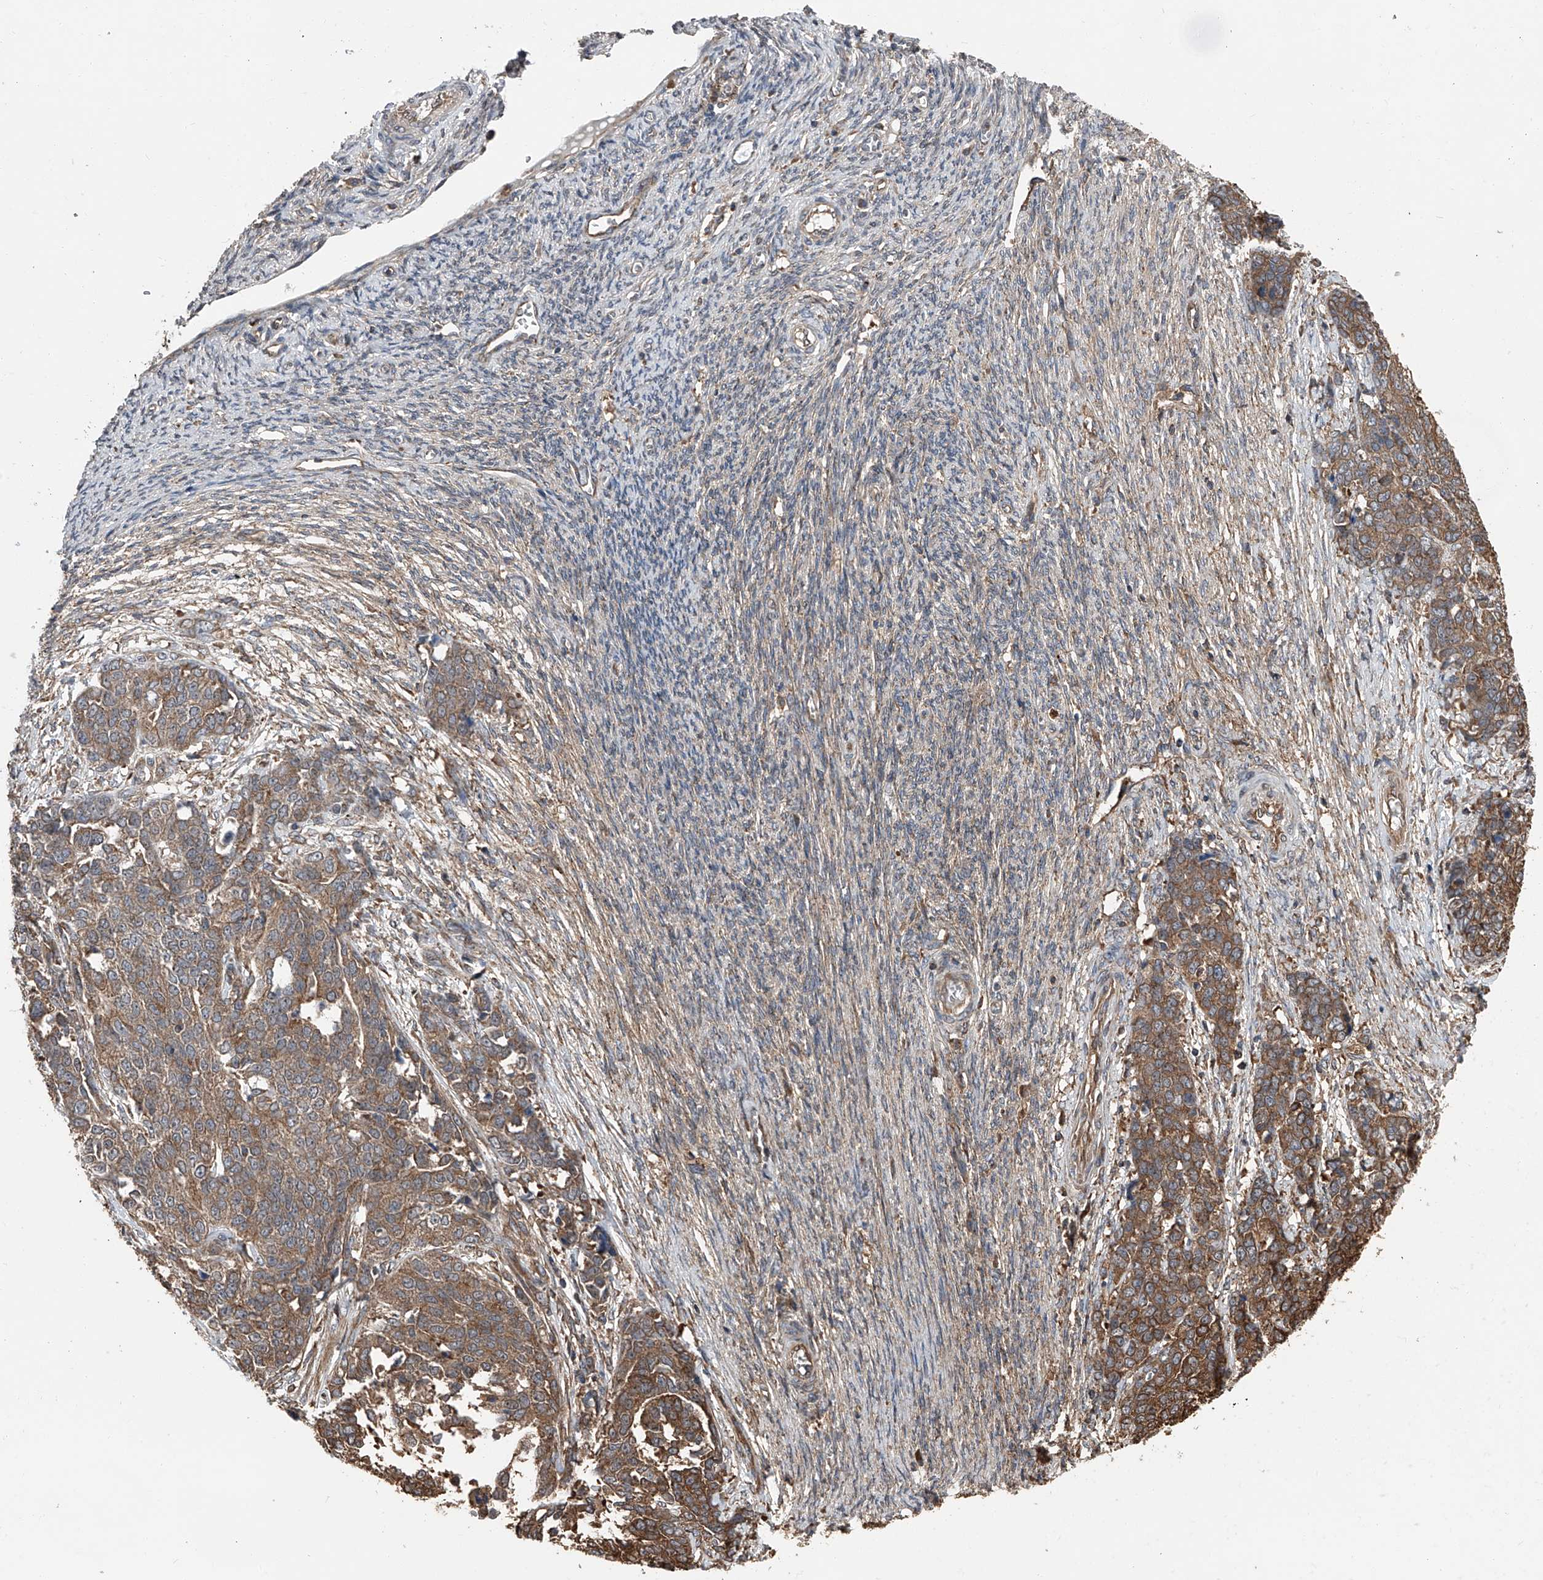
{"staining": {"intensity": "moderate", "quantity": ">75%", "location": "cytoplasmic/membranous"}, "tissue": "ovarian cancer", "cell_type": "Tumor cells", "image_type": "cancer", "snomed": [{"axis": "morphology", "description": "Cystadenocarcinoma, serous, NOS"}, {"axis": "topography", "description": "Ovary"}], "caption": "This photomicrograph reveals IHC staining of ovarian cancer, with medium moderate cytoplasmic/membranous staining in about >75% of tumor cells.", "gene": "KCNJ2", "patient": {"sex": "female", "age": 44}}